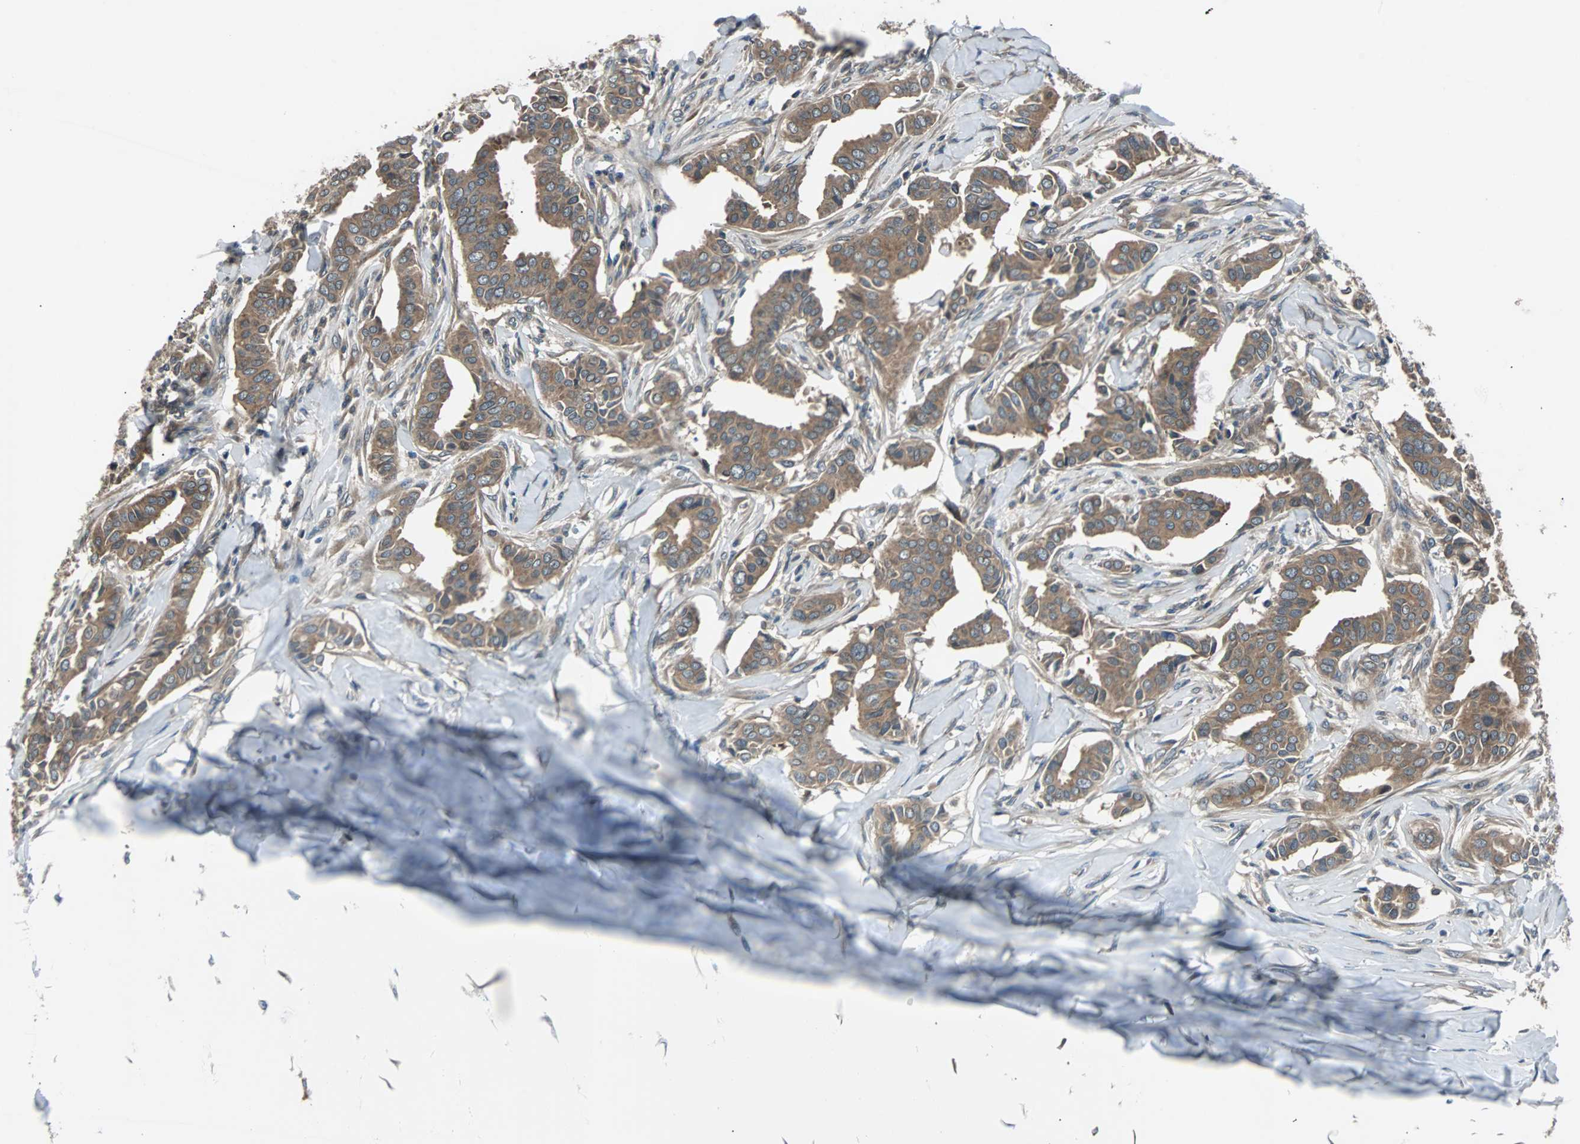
{"staining": {"intensity": "moderate", "quantity": ">75%", "location": "cytoplasmic/membranous"}, "tissue": "head and neck cancer", "cell_type": "Tumor cells", "image_type": "cancer", "snomed": [{"axis": "morphology", "description": "Adenocarcinoma, NOS"}, {"axis": "topography", "description": "Salivary gland"}, {"axis": "topography", "description": "Head-Neck"}], "caption": "Immunohistochemistry (IHC) of head and neck cancer displays medium levels of moderate cytoplasmic/membranous staining in approximately >75% of tumor cells.", "gene": "ARF1", "patient": {"sex": "female", "age": 59}}